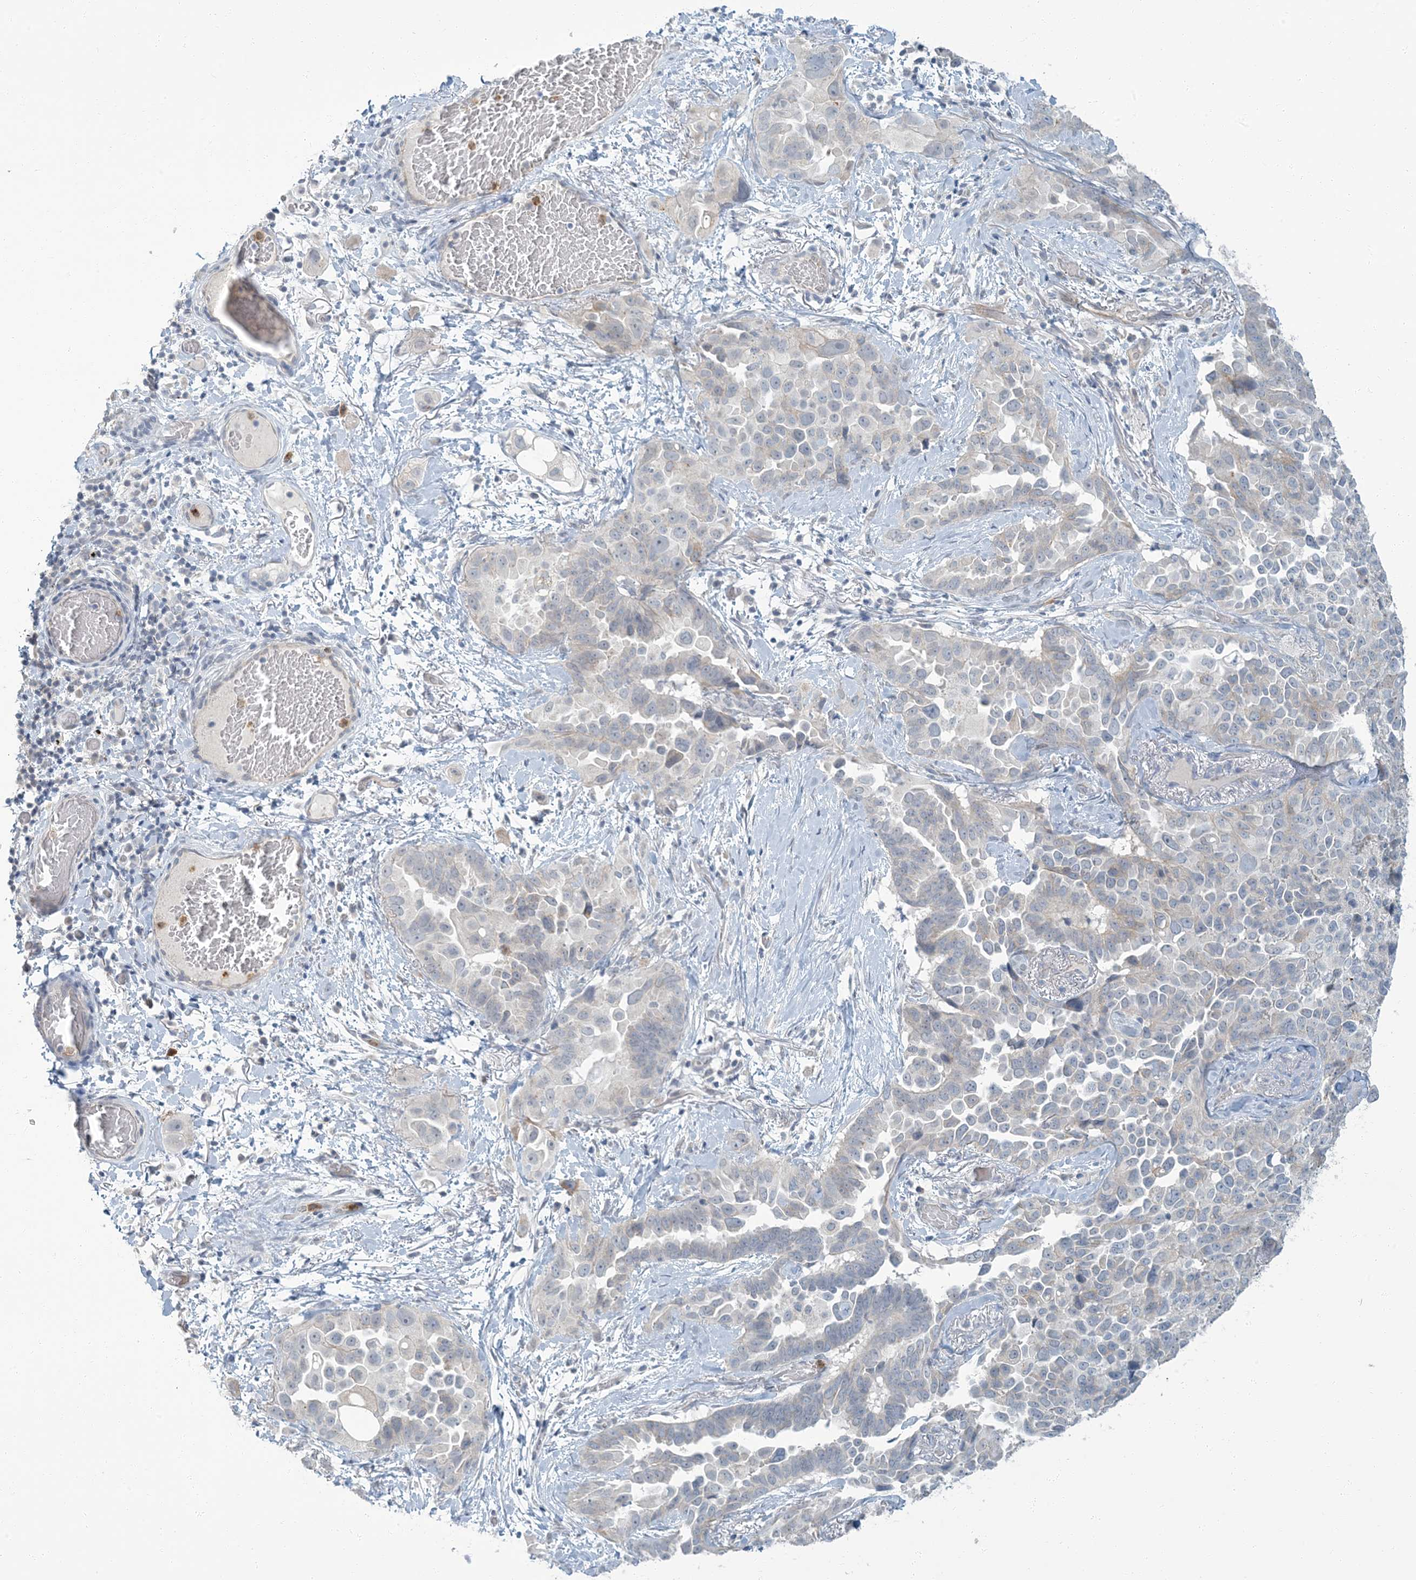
{"staining": {"intensity": "negative", "quantity": "none", "location": "none"}, "tissue": "lung cancer", "cell_type": "Tumor cells", "image_type": "cancer", "snomed": [{"axis": "morphology", "description": "Adenocarcinoma, NOS"}, {"axis": "topography", "description": "Lung"}], "caption": "Human lung cancer (adenocarcinoma) stained for a protein using immunohistochemistry exhibits no expression in tumor cells.", "gene": "EPHA4", "patient": {"sex": "female", "age": 67}}